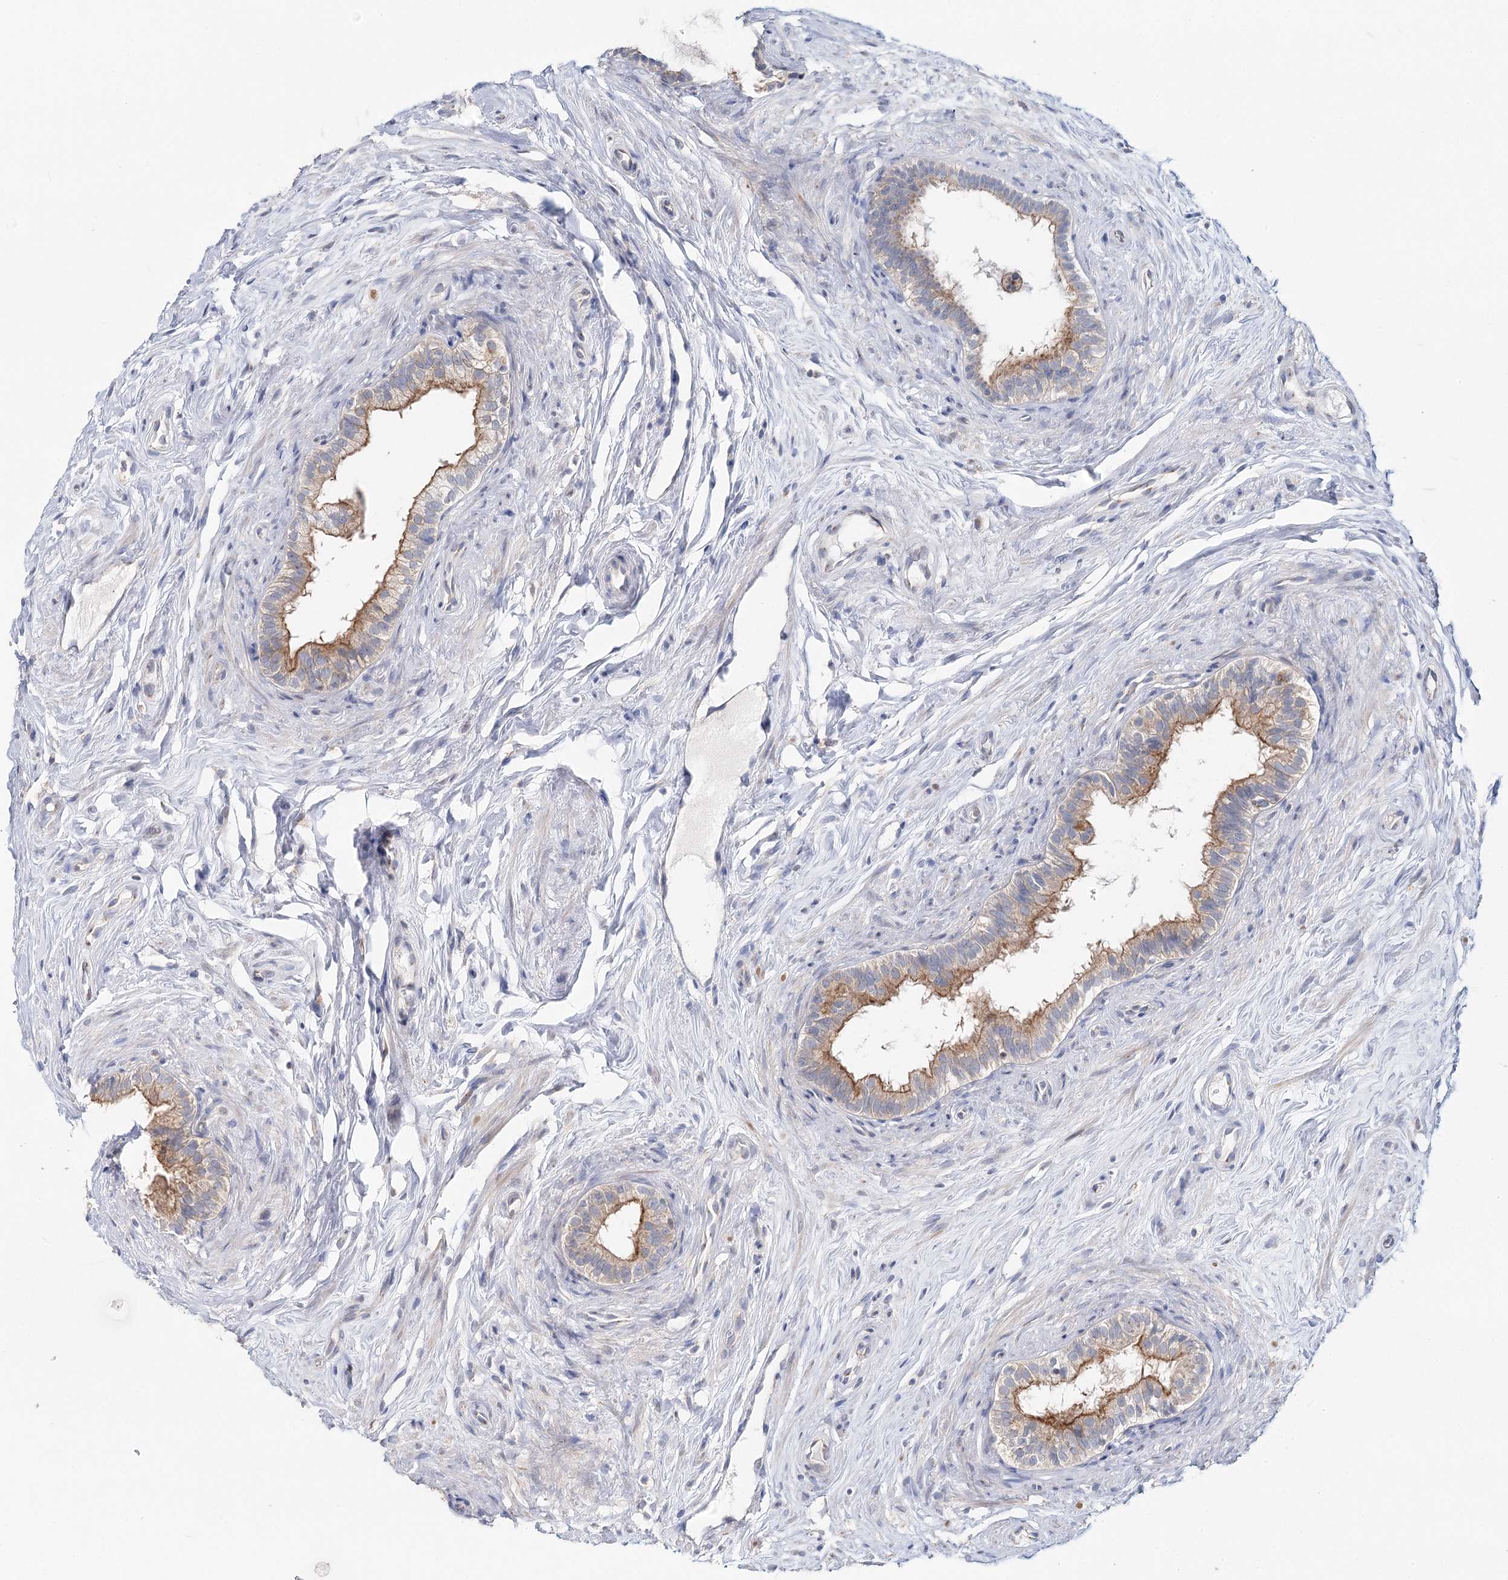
{"staining": {"intensity": "moderate", "quantity": "<25%", "location": "cytoplasmic/membranous"}, "tissue": "epididymis", "cell_type": "Glandular cells", "image_type": "normal", "snomed": [{"axis": "morphology", "description": "Normal tissue, NOS"}, {"axis": "topography", "description": "Epididymis"}], "caption": "Glandular cells display moderate cytoplasmic/membranous positivity in about <25% of cells in benign epididymis.", "gene": "DAPK1", "patient": {"sex": "male", "age": 84}}